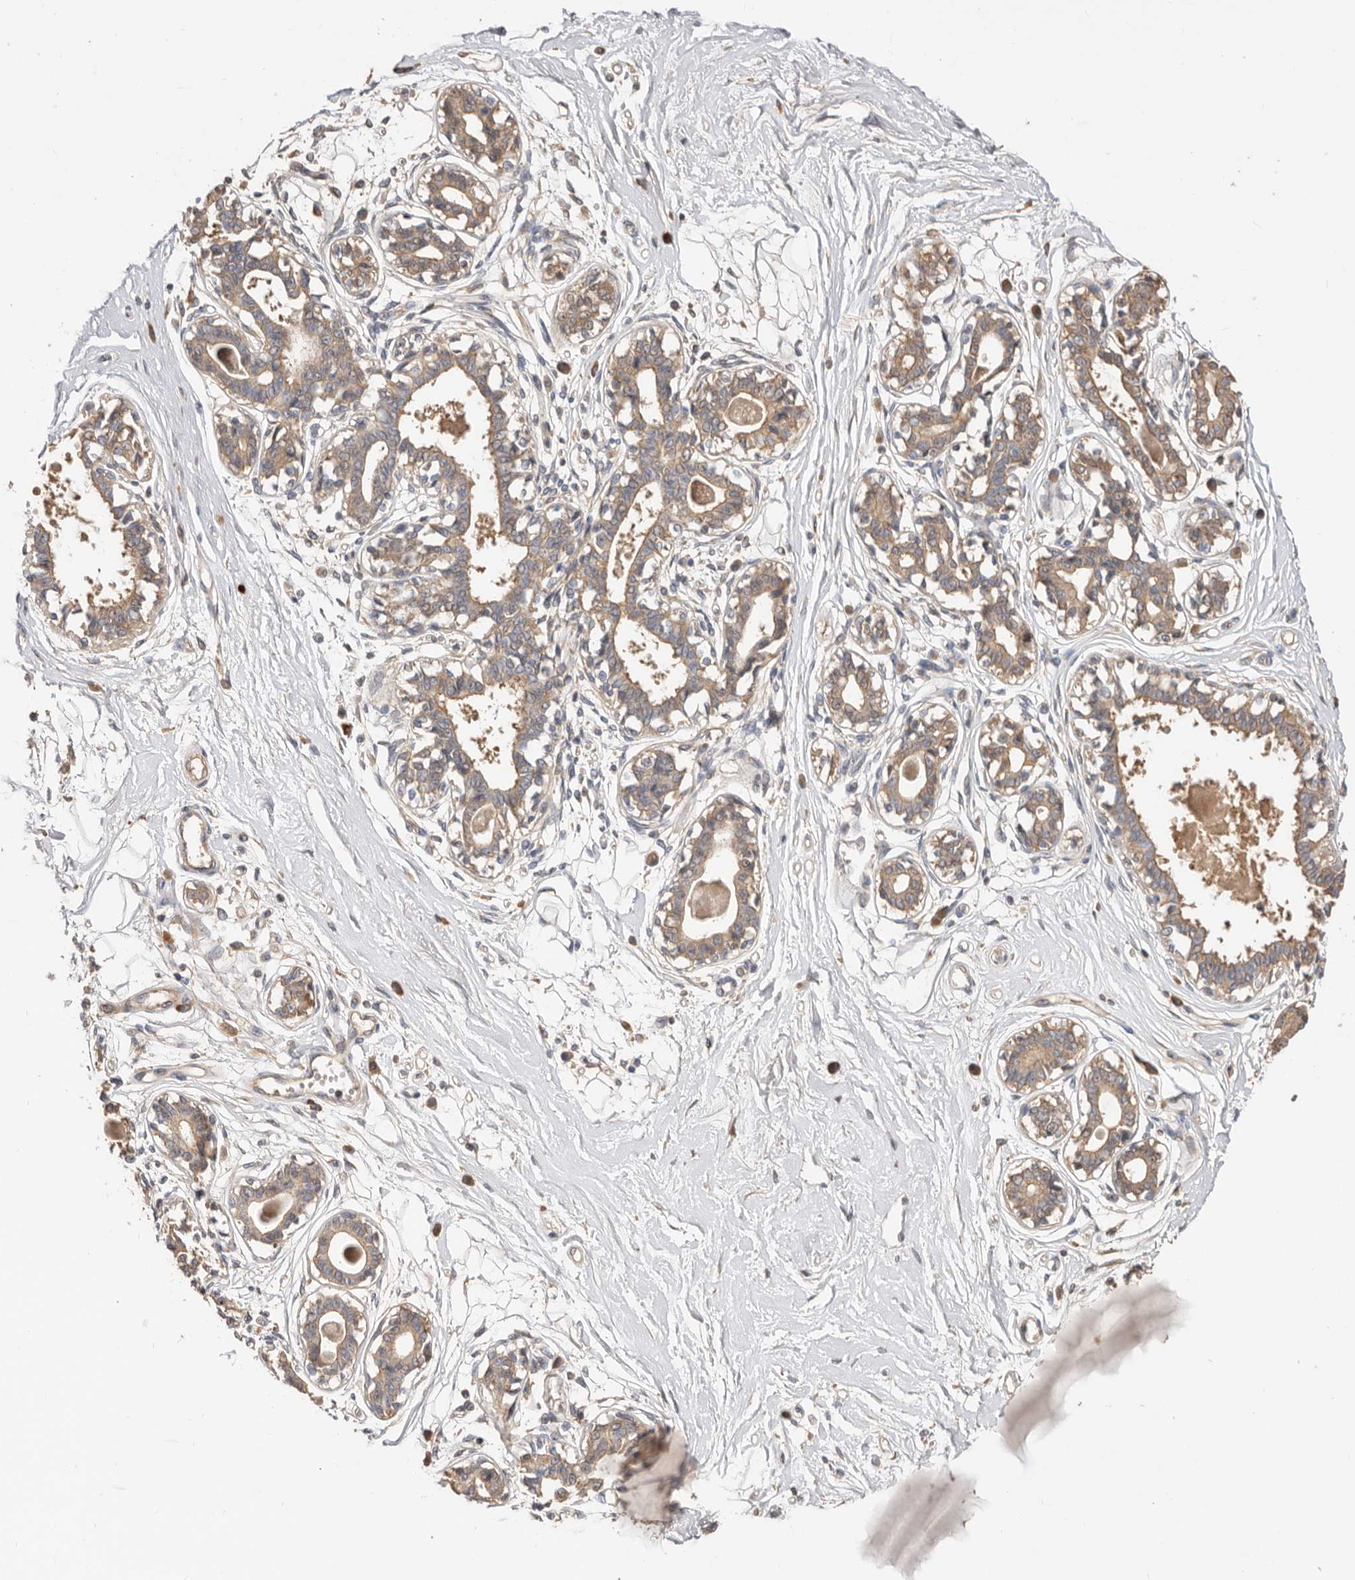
{"staining": {"intensity": "weak", "quantity": "25%-75%", "location": "cytoplasmic/membranous"}, "tissue": "breast", "cell_type": "Adipocytes", "image_type": "normal", "snomed": [{"axis": "morphology", "description": "Normal tissue, NOS"}, {"axis": "topography", "description": "Breast"}], "caption": "High-magnification brightfield microscopy of benign breast stained with DAB (3,3'-diaminobenzidine) (brown) and counterstained with hematoxylin (blue). adipocytes exhibit weak cytoplasmic/membranous staining is seen in approximately25%-75% of cells. The staining was performed using DAB to visualize the protein expression in brown, while the nuclei were stained in blue with hematoxylin (Magnification: 20x).", "gene": "DOP1A", "patient": {"sex": "female", "age": 45}}